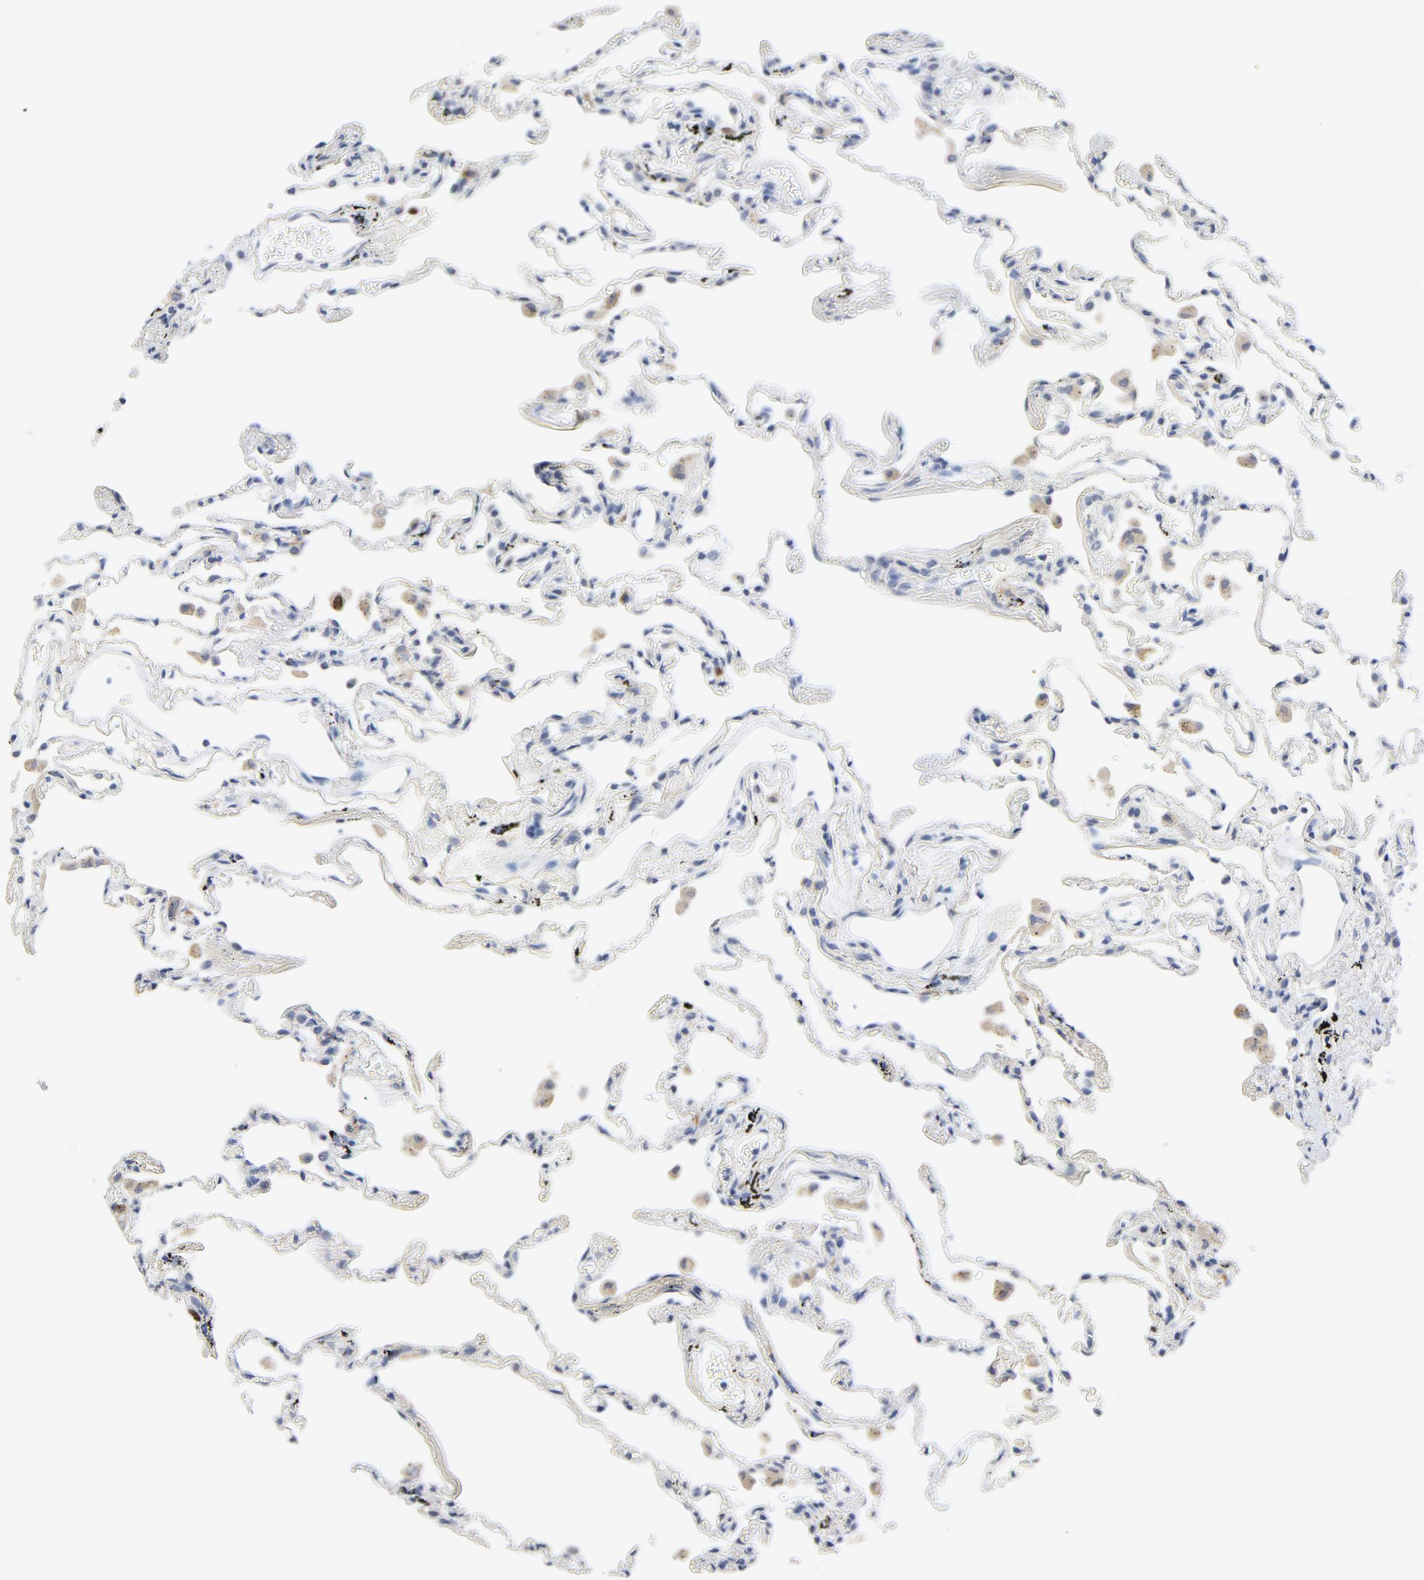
{"staining": {"intensity": "negative", "quantity": "none", "location": "none"}, "tissue": "lung", "cell_type": "Alveolar cells", "image_type": "normal", "snomed": [{"axis": "morphology", "description": "Normal tissue, NOS"}, {"axis": "morphology", "description": "Inflammation, NOS"}, {"axis": "topography", "description": "Lung"}], "caption": "Lung stained for a protein using IHC shows no staining alveolar cells.", "gene": "BIRC5", "patient": {"sex": "male", "age": 69}}